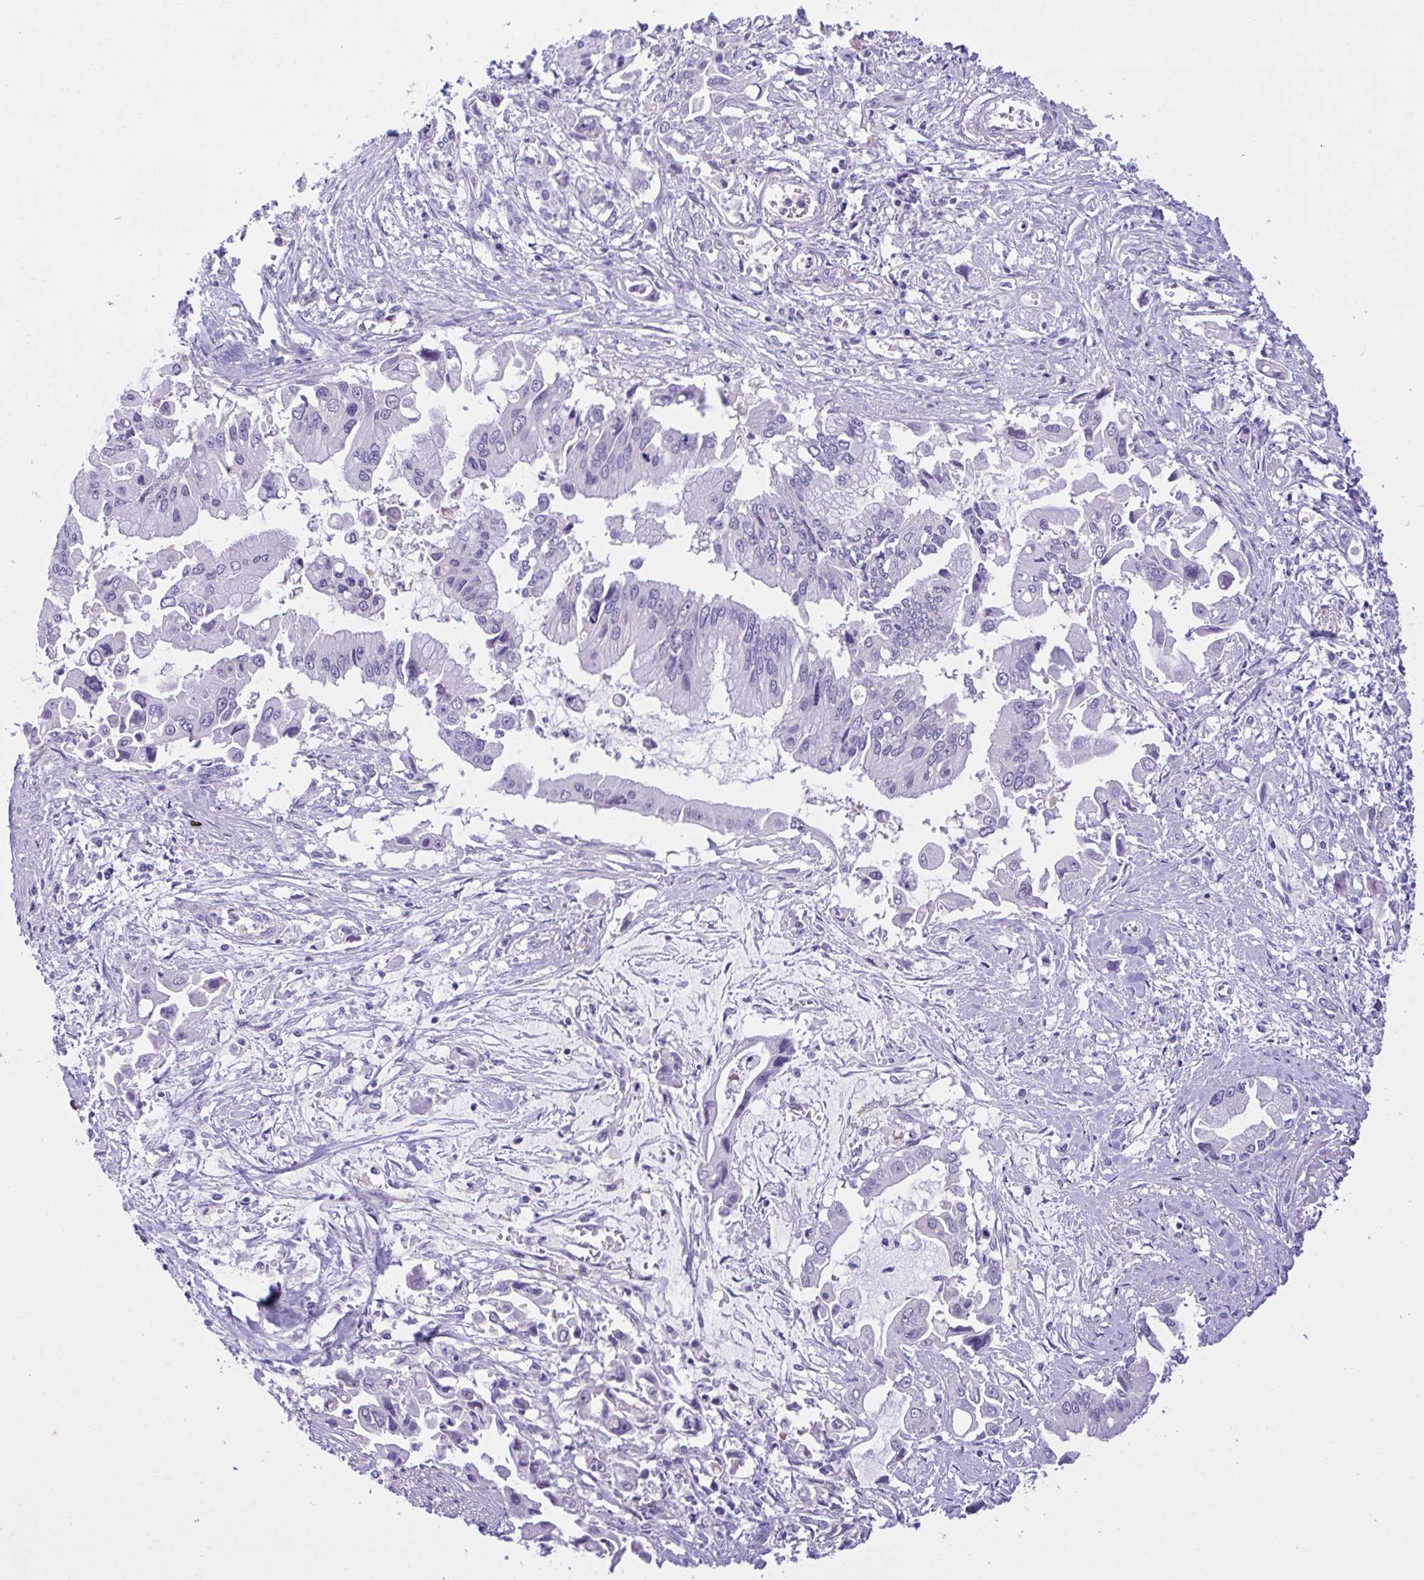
{"staining": {"intensity": "negative", "quantity": "none", "location": "none"}, "tissue": "pancreatic cancer", "cell_type": "Tumor cells", "image_type": "cancer", "snomed": [{"axis": "morphology", "description": "Adenocarcinoma, NOS"}, {"axis": "topography", "description": "Pancreas"}], "caption": "The immunohistochemistry image has no significant staining in tumor cells of pancreatic cancer tissue.", "gene": "PGM2L1", "patient": {"sex": "male", "age": 84}}